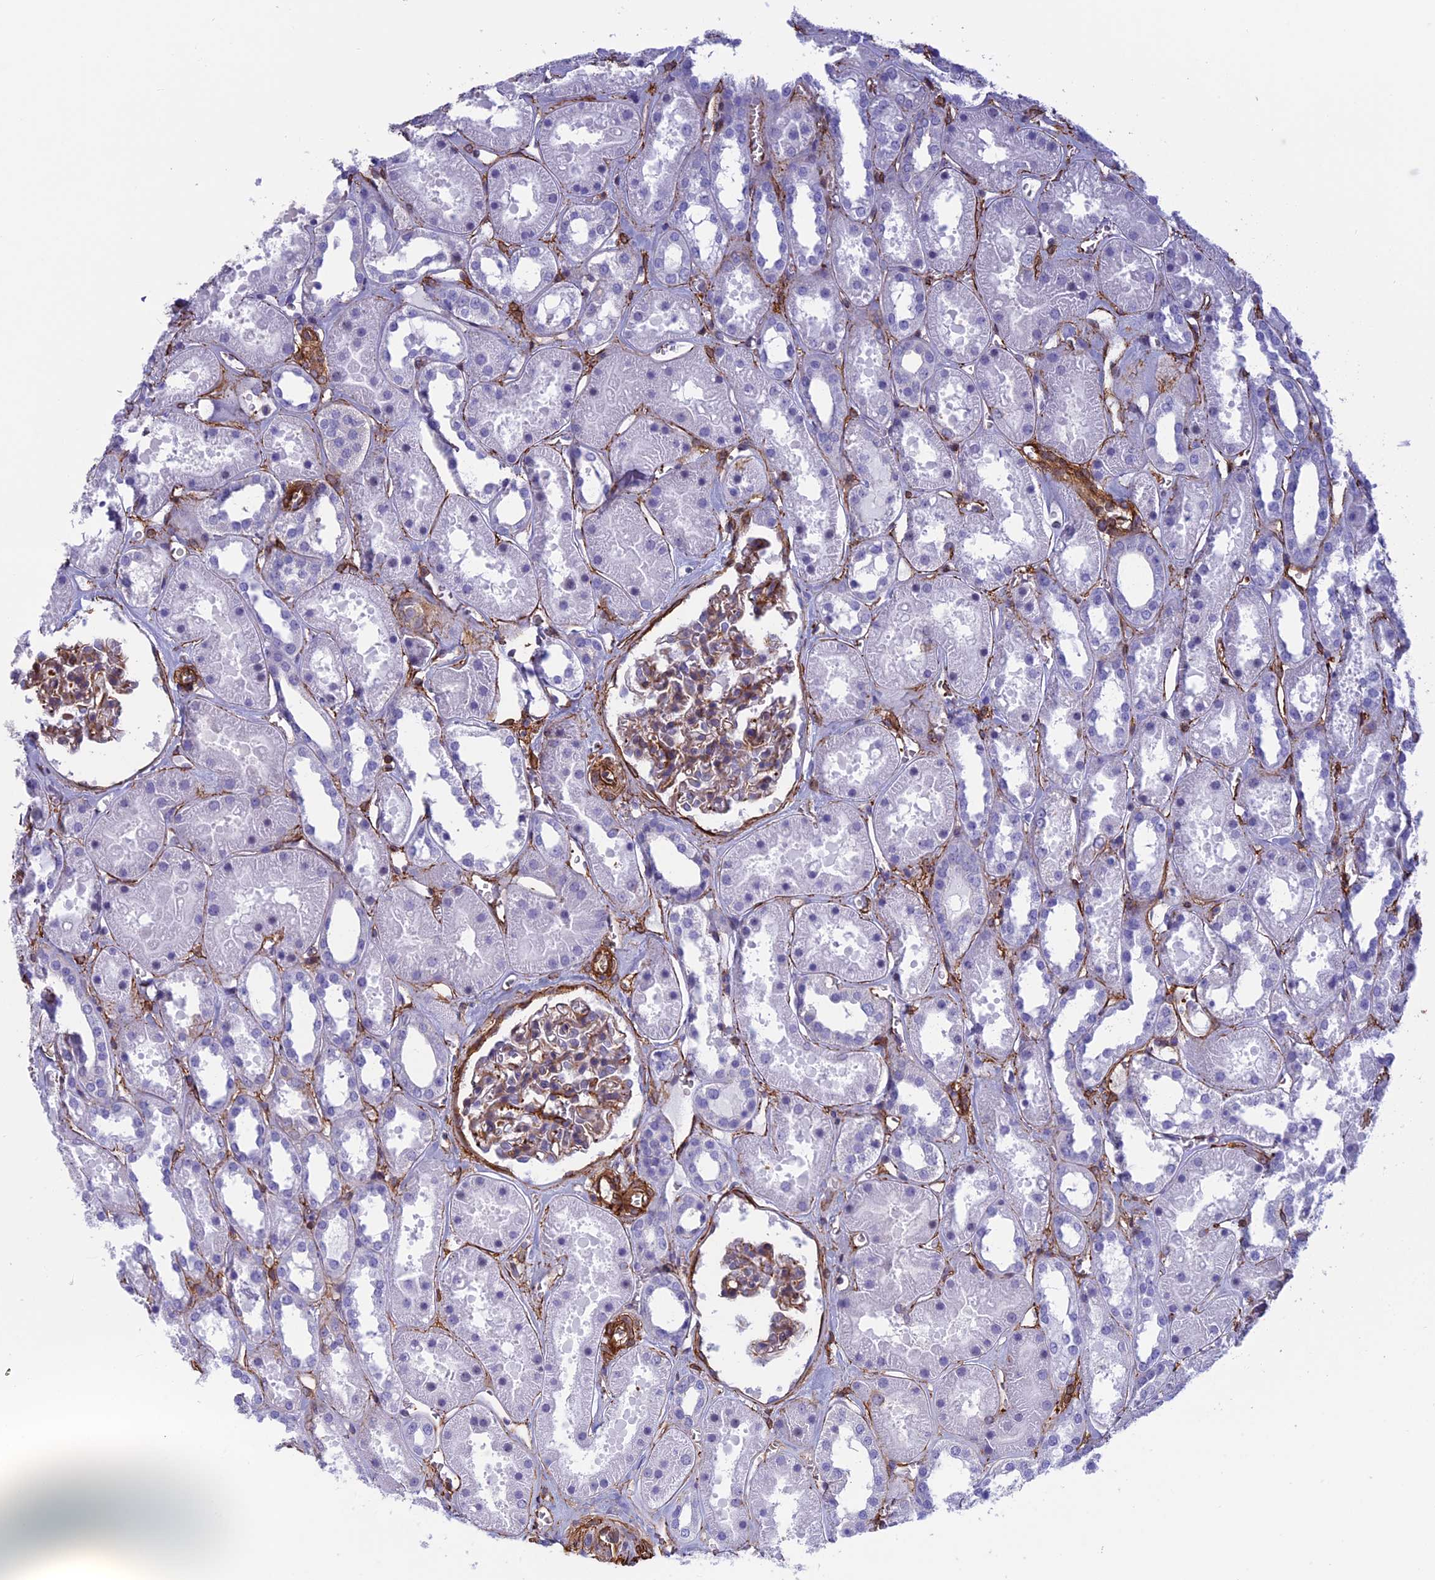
{"staining": {"intensity": "weak", "quantity": "25%-75%", "location": "cytoplasmic/membranous"}, "tissue": "kidney", "cell_type": "Cells in glomeruli", "image_type": "normal", "snomed": [{"axis": "morphology", "description": "Normal tissue, NOS"}, {"axis": "topography", "description": "Kidney"}], "caption": "IHC of unremarkable human kidney exhibits low levels of weak cytoplasmic/membranous positivity in about 25%-75% of cells in glomeruli. (IHC, brightfield microscopy, high magnification).", "gene": "ANGPTL2", "patient": {"sex": "female", "age": 41}}